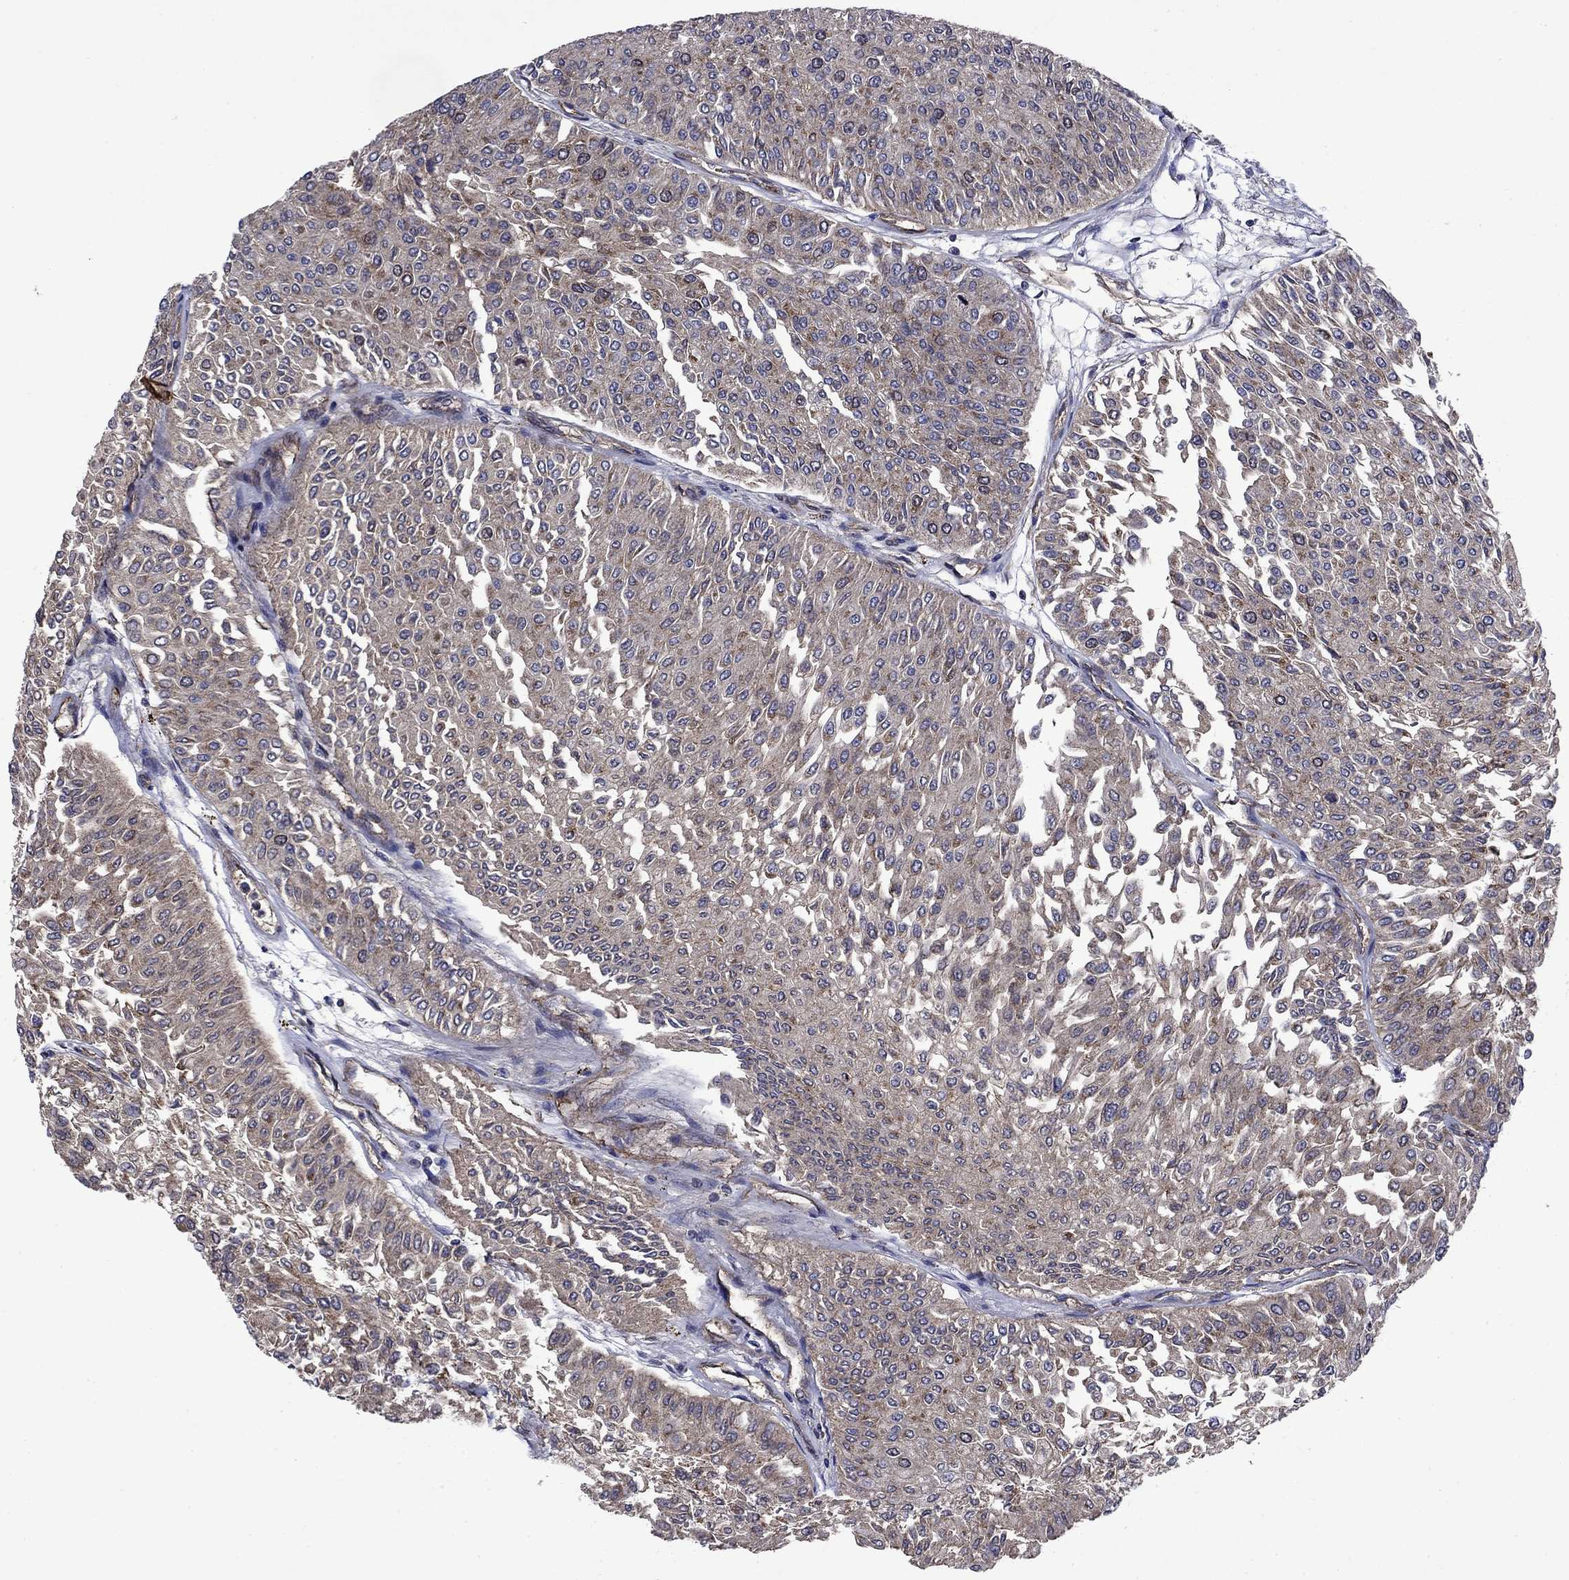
{"staining": {"intensity": "moderate", "quantity": "<25%", "location": "cytoplasmic/membranous"}, "tissue": "urothelial cancer", "cell_type": "Tumor cells", "image_type": "cancer", "snomed": [{"axis": "morphology", "description": "Urothelial carcinoma, Low grade"}, {"axis": "topography", "description": "Urinary bladder"}], "caption": "Protein analysis of low-grade urothelial carcinoma tissue displays moderate cytoplasmic/membranous positivity in approximately <25% of tumor cells.", "gene": "KIF22", "patient": {"sex": "male", "age": 67}}